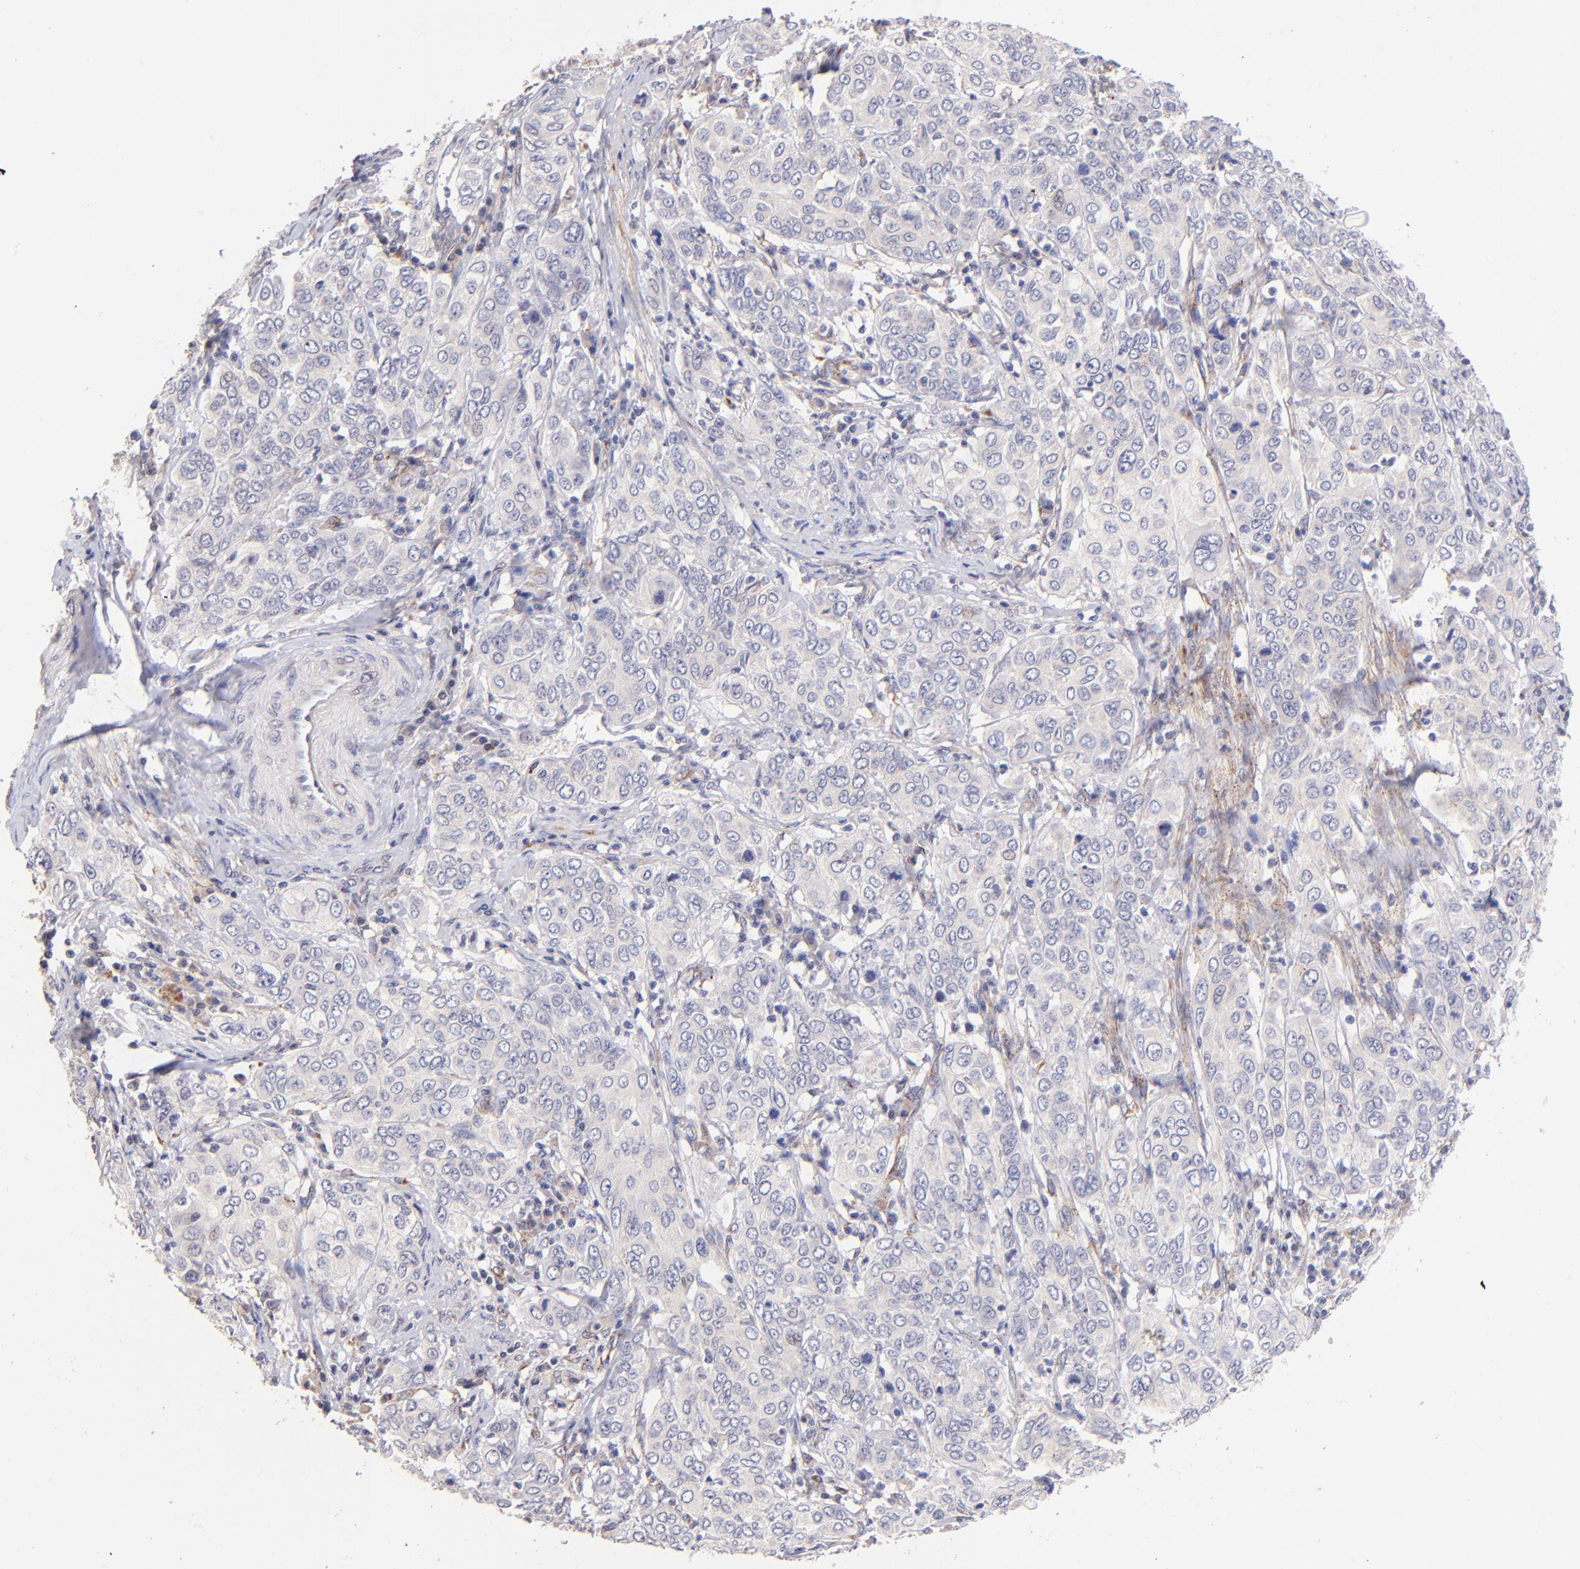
{"staining": {"intensity": "negative", "quantity": "none", "location": "none"}, "tissue": "cervical cancer", "cell_type": "Tumor cells", "image_type": "cancer", "snomed": [{"axis": "morphology", "description": "Squamous cell carcinoma, NOS"}, {"axis": "topography", "description": "Cervix"}], "caption": "Protein analysis of cervical cancer shows no significant positivity in tumor cells.", "gene": "SPARC", "patient": {"sex": "female", "age": 38}}